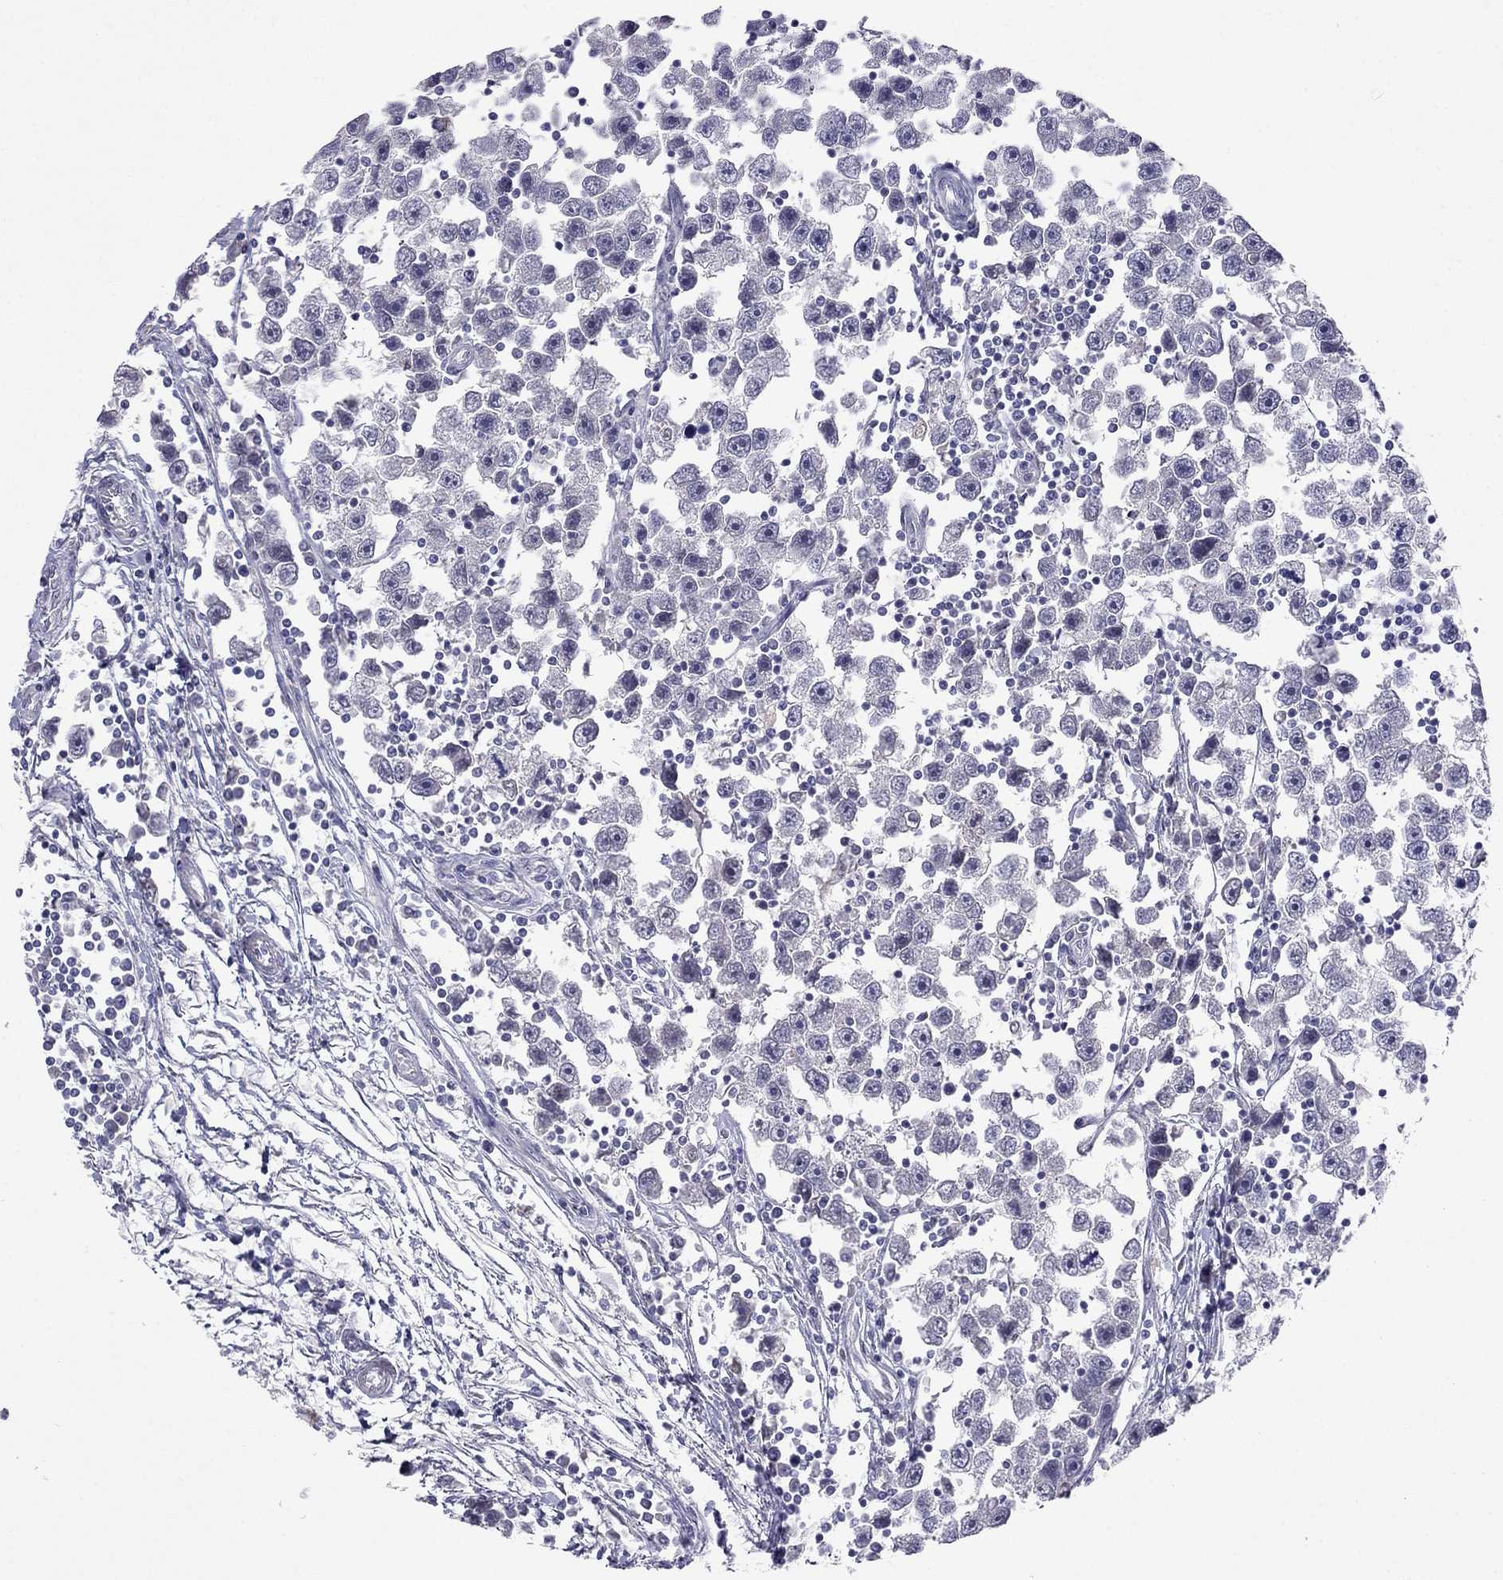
{"staining": {"intensity": "negative", "quantity": "none", "location": "none"}, "tissue": "testis cancer", "cell_type": "Tumor cells", "image_type": "cancer", "snomed": [{"axis": "morphology", "description": "Seminoma, NOS"}, {"axis": "topography", "description": "Testis"}], "caption": "Immunohistochemical staining of human testis cancer (seminoma) displays no significant positivity in tumor cells.", "gene": "LRRC39", "patient": {"sex": "male", "age": 30}}